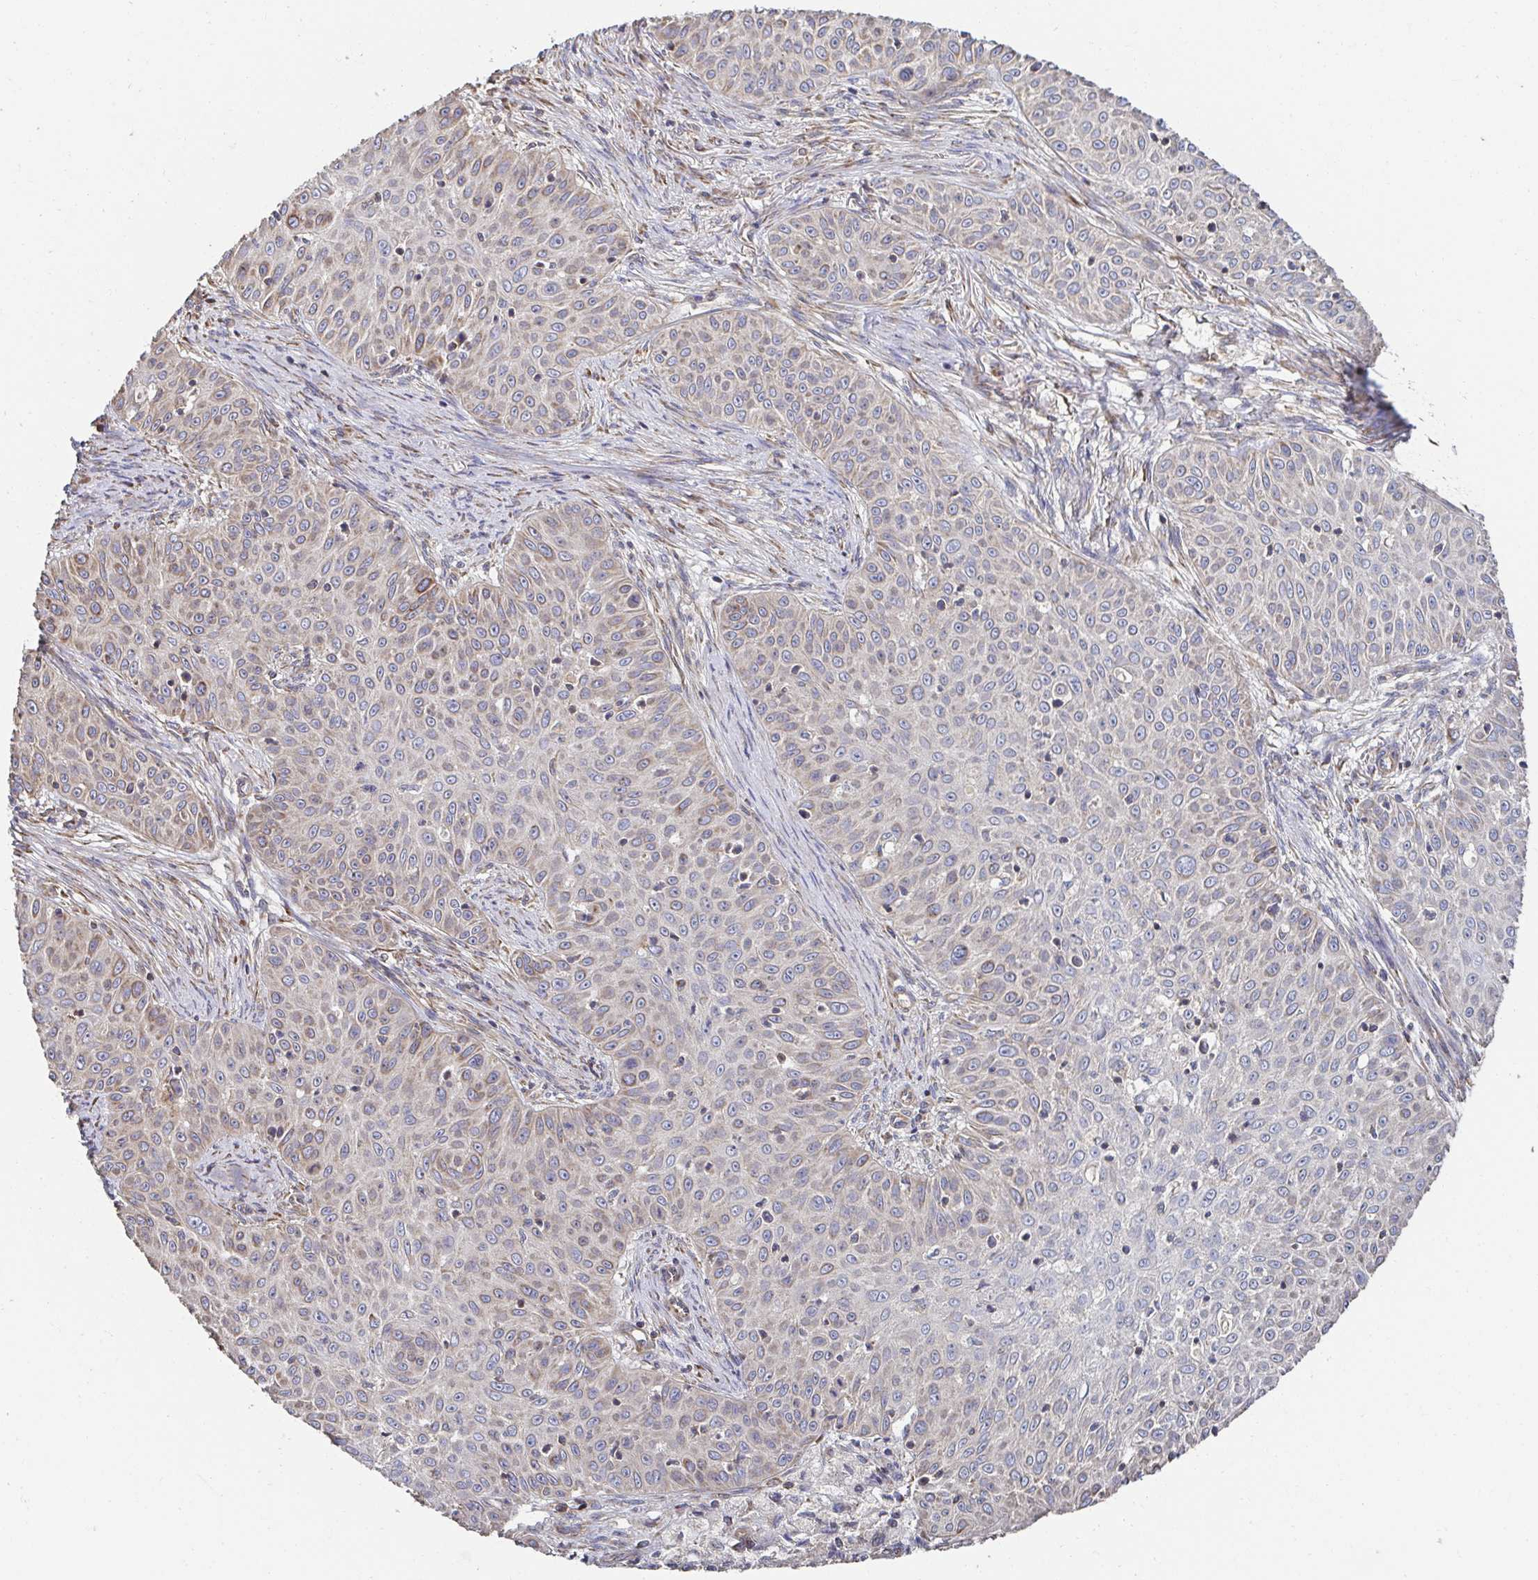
{"staining": {"intensity": "weak", "quantity": "25%-75%", "location": "cytoplasmic/membranous"}, "tissue": "skin cancer", "cell_type": "Tumor cells", "image_type": "cancer", "snomed": [{"axis": "morphology", "description": "Squamous cell carcinoma, NOS"}, {"axis": "topography", "description": "Skin"}], "caption": "A high-resolution photomicrograph shows IHC staining of squamous cell carcinoma (skin), which reveals weak cytoplasmic/membranous staining in approximately 25%-75% of tumor cells.", "gene": "APBB1", "patient": {"sex": "male", "age": 82}}